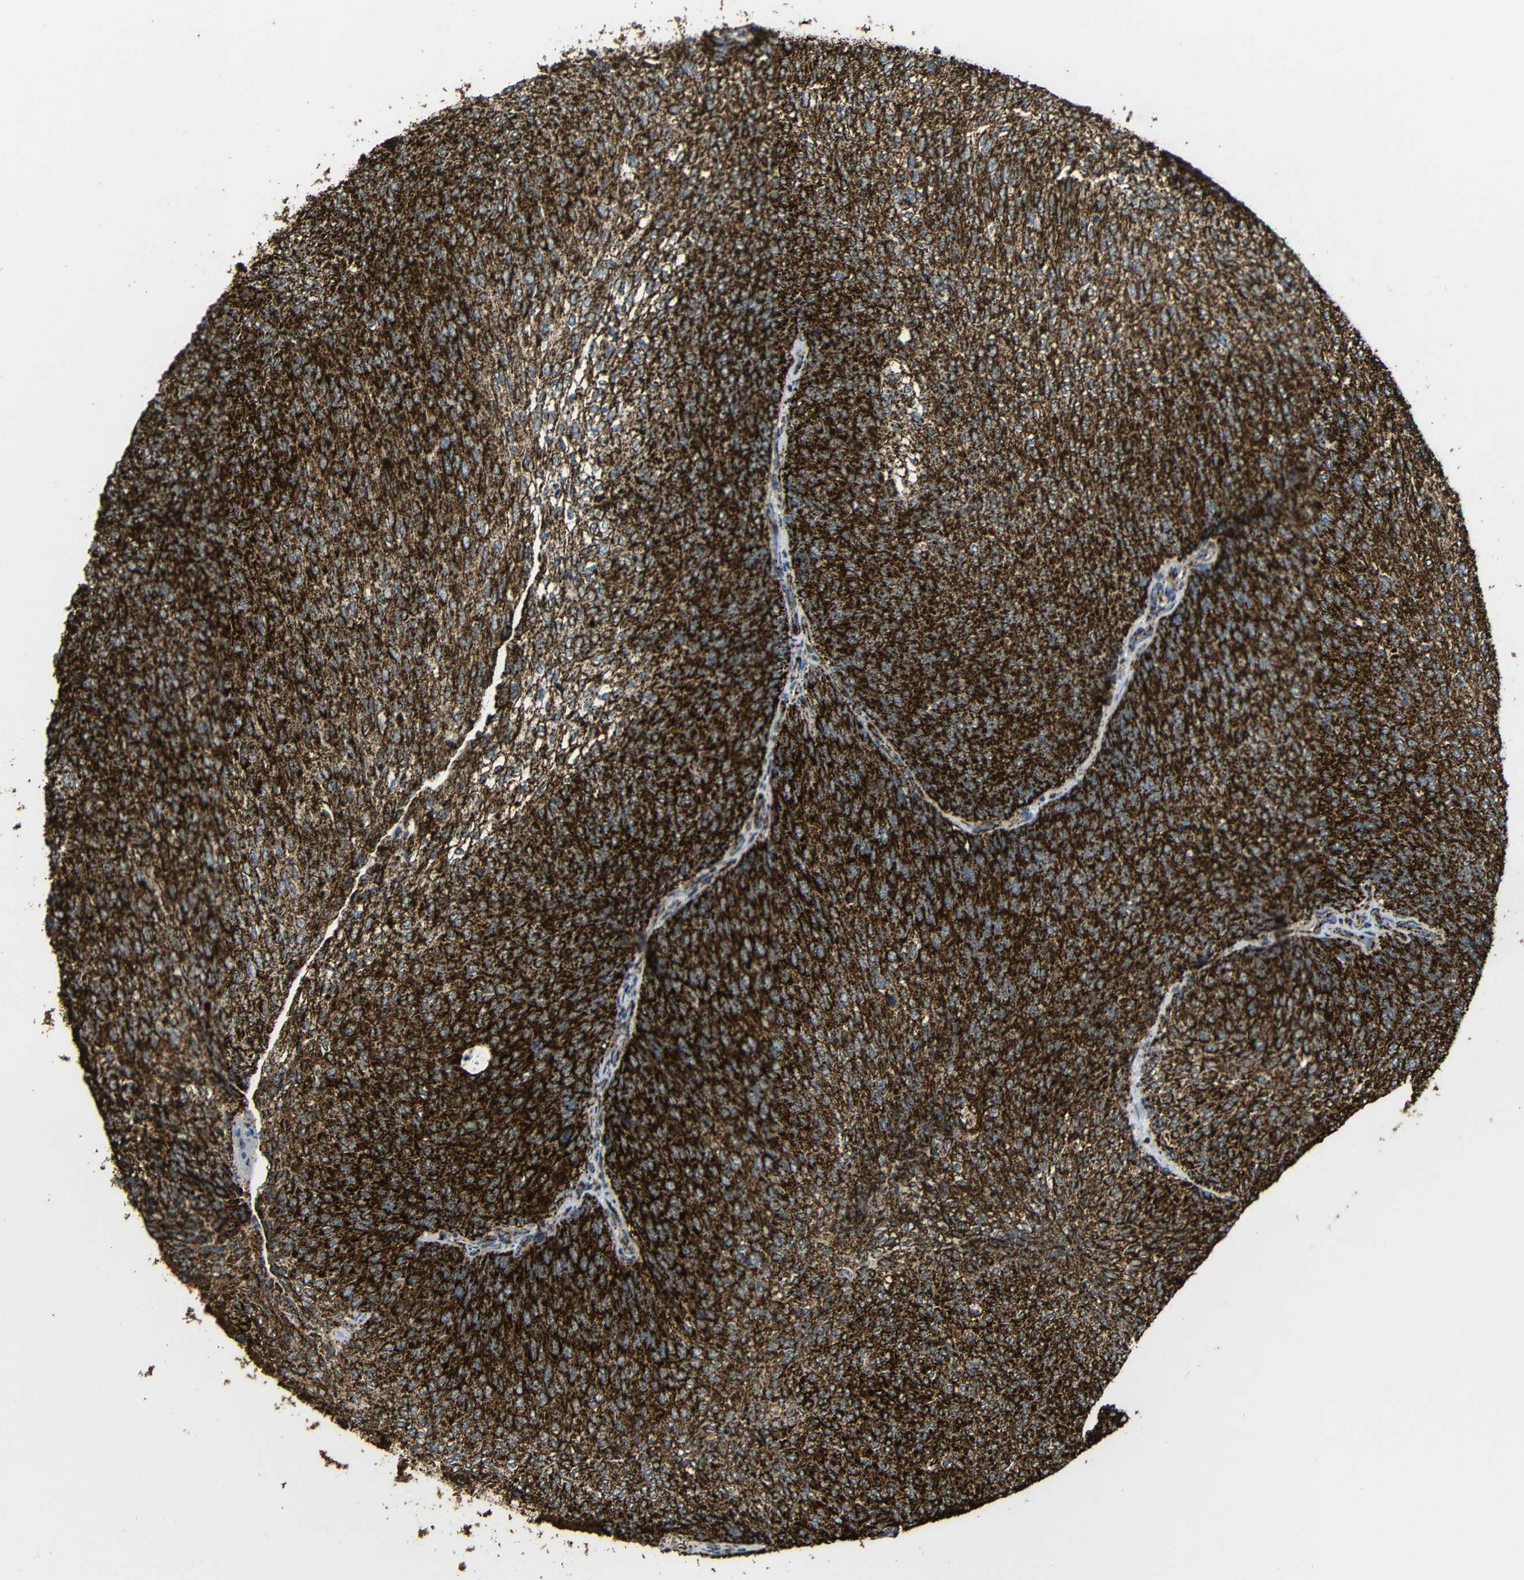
{"staining": {"intensity": "strong", "quantity": ">75%", "location": "cytoplasmic/membranous"}, "tissue": "urothelial cancer", "cell_type": "Tumor cells", "image_type": "cancer", "snomed": [{"axis": "morphology", "description": "Urothelial carcinoma, Low grade"}, {"axis": "topography", "description": "Urinary bladder"}], "caption": "Immunohistochemistry micrograph of urothelial cancer stained for a protein (brown), which reveals high levels of strong cytoplasmic/membranous expression in approximately >75% of tumor cells.", "gene": "ATP5F1A", "patient": {"sex": "female", "age": 79}}